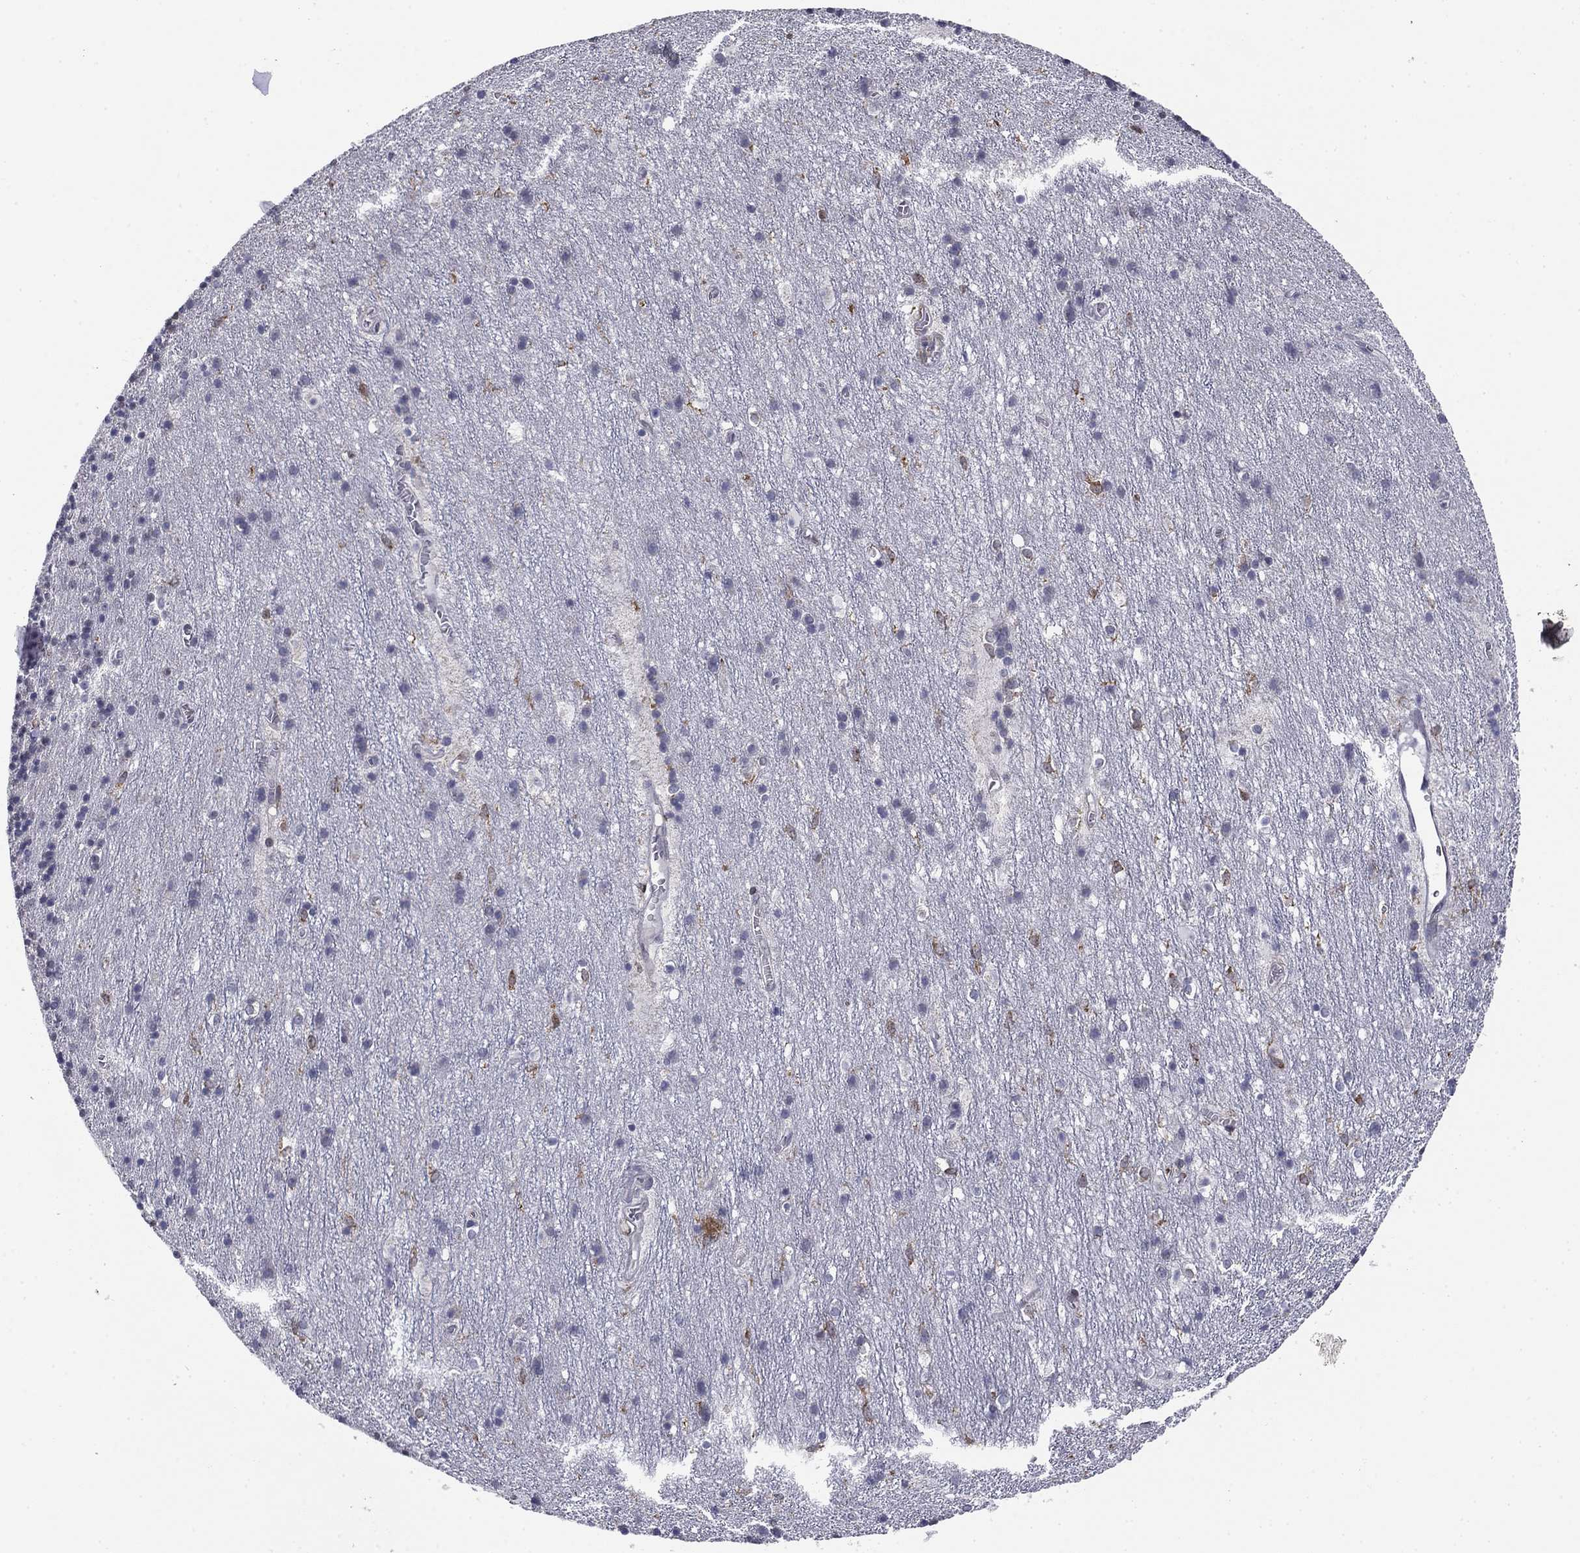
{"staining": {"intensity": "negative", "quantity": "none", "location": "none"}, "tissue": "cerebellum", "cell_type": "Cells in granular layer", "image_type": "normal", "snomed": [{"axis": "morphology", "description": "Normal tissue, NOS"}, {"axis": "topography", "description": "Cerebellum"}], "caption": "Cerebellum stained for a protein using immunohistochemistry (IHC) shows no positivity cells in granular layer.", "gene": "PLCB2", "patient": {"sex": "male", "age": 70}}